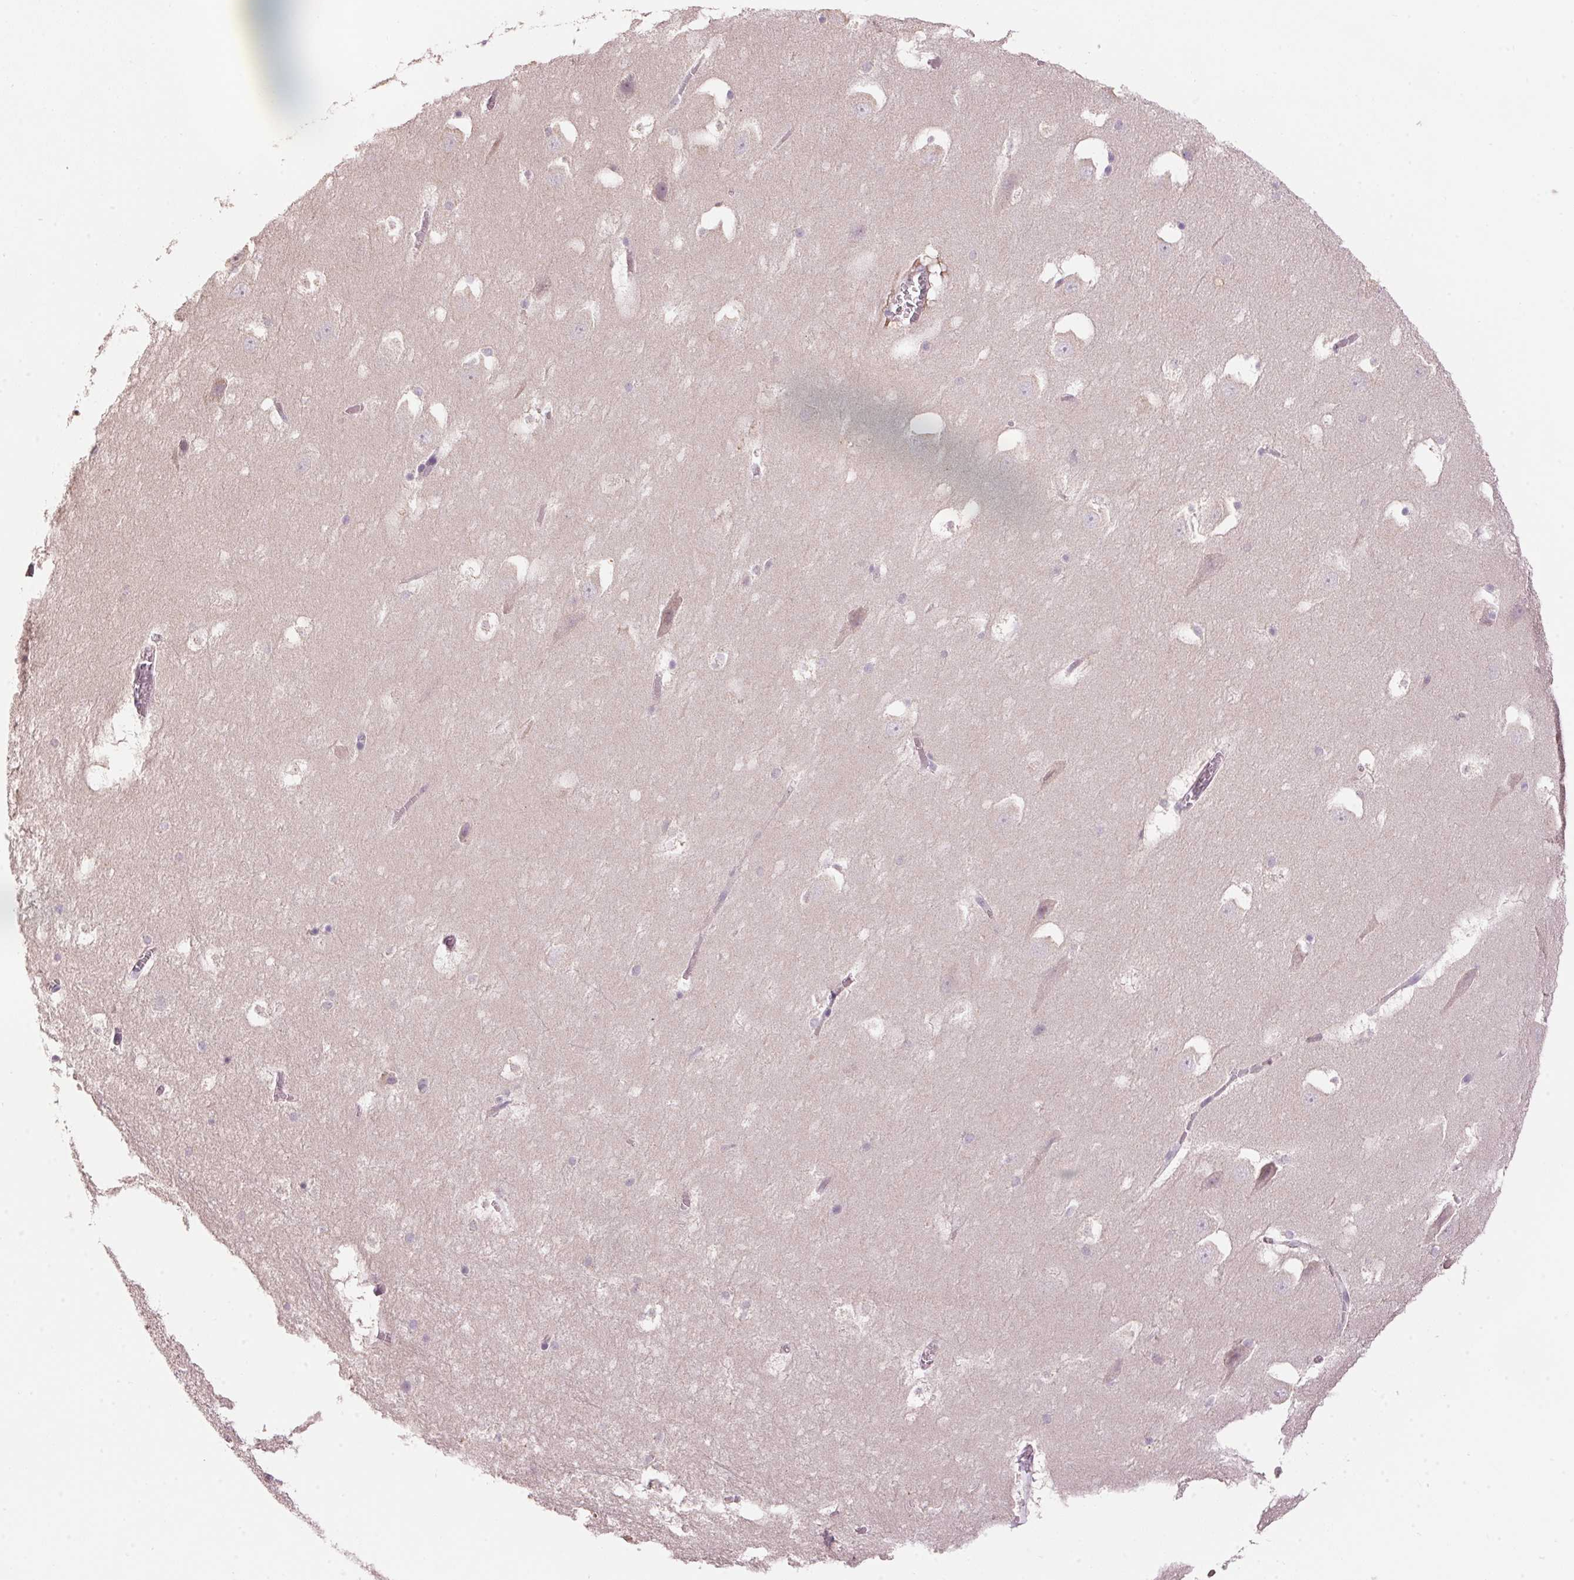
{"staining": {"intensity": "negative", "quantity": "none", "location": "none"}, "tissue": "hippocampus", "cell_type": "Glial cells", "image_type": "normal", "snomed": [{"axis": "morphology", "description": "Normal tissue, NOS"}, {"axis": "topography", "description": "Hippocampus"}], "caption": "Immunohistochemistry (IHC) histopathology image of normal hippocampus: human hippocampus stained with DAB (3,3'-diaminobenzidine) exhibits no significant protein staining in glial cells.", "gene": "LYZL6", "patient": {"sex": "male", "age": 45}}